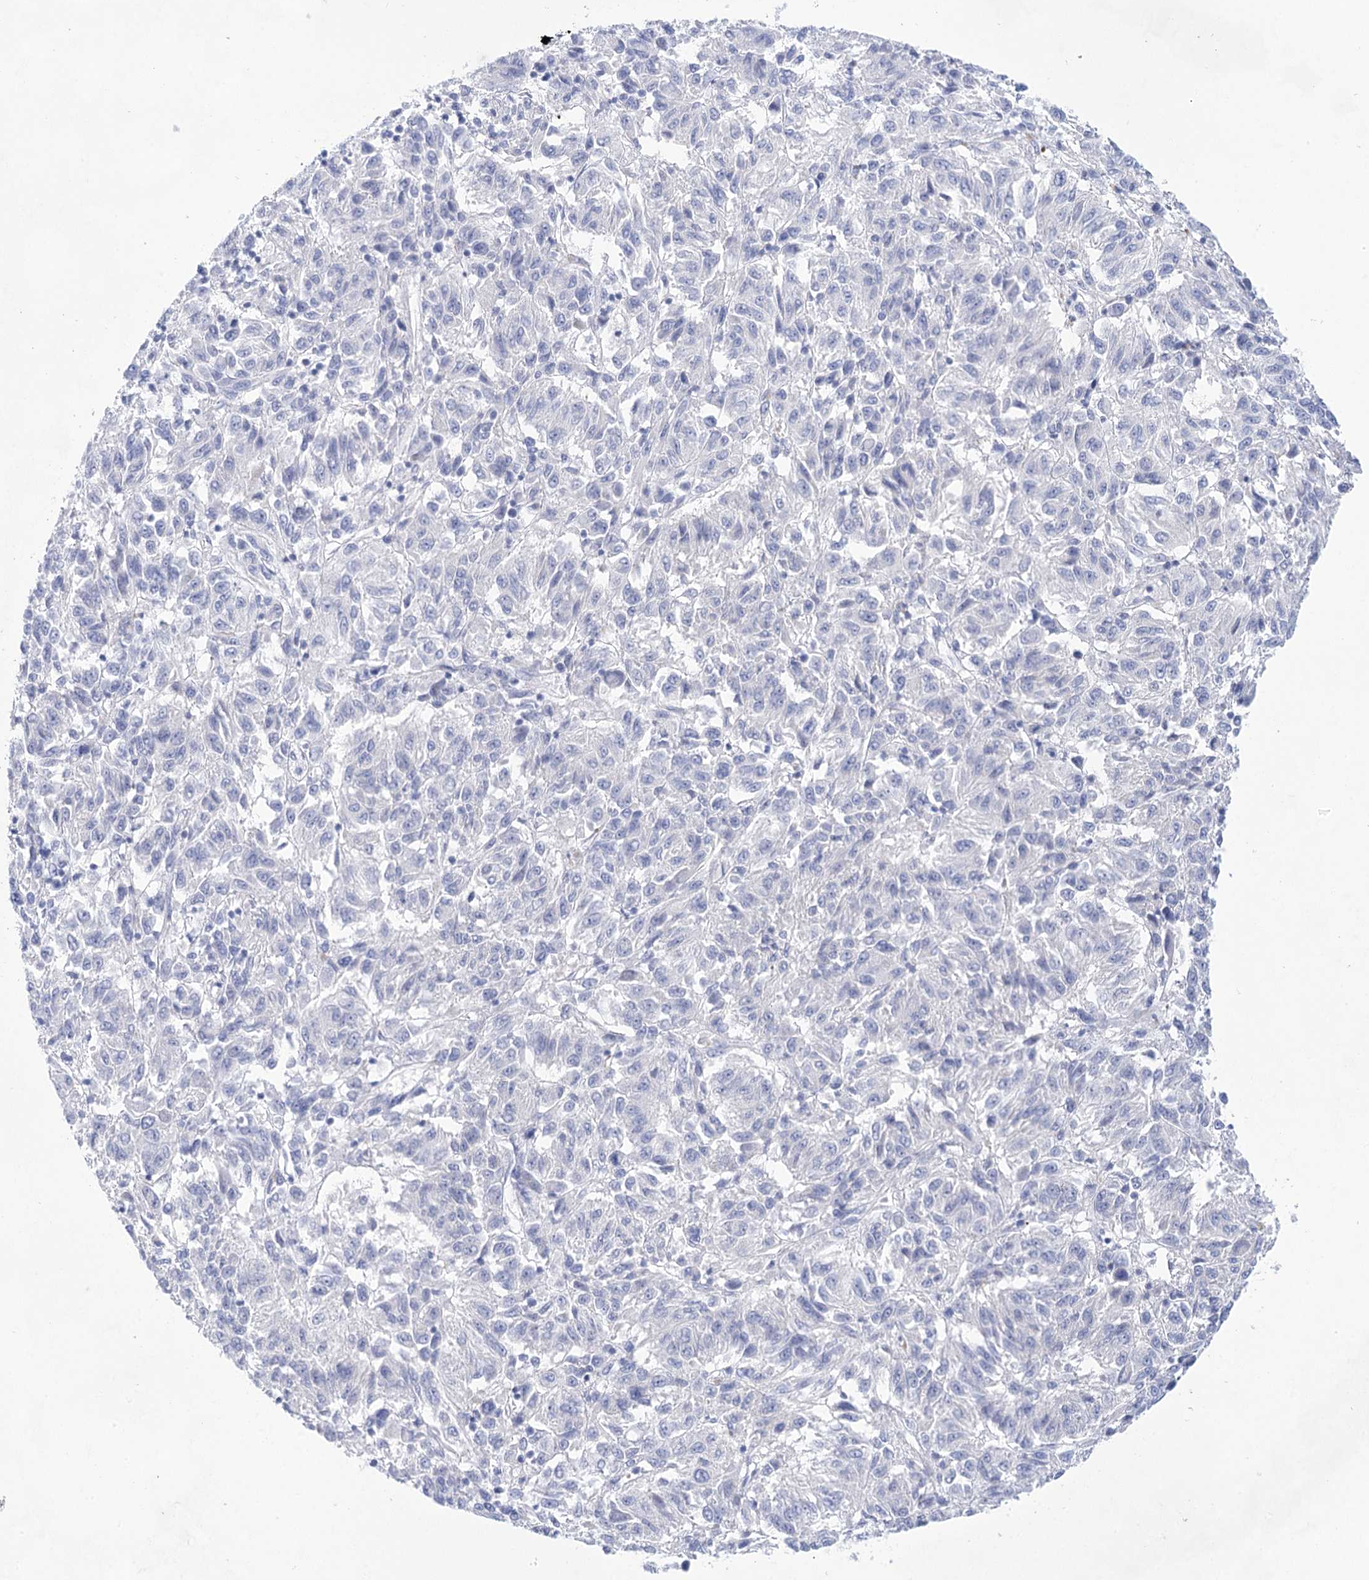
{"staining": {"intensity": "negative", "quantity": "none", "location": "none"}, "tissue": "melanoma", "cell_type": "Tumor cells", "image_type": "cancer", "snomed": [{"axis": "morphology", "description": "Malignant melanoma, Metastatic site"}, {"axis": "topography", "description": "Lung"}], "caption": "Tumor cells are negative for protein expression in human melanoma.", "gene": "LALBA", "patient": {"sex": "male", "age": 64}}